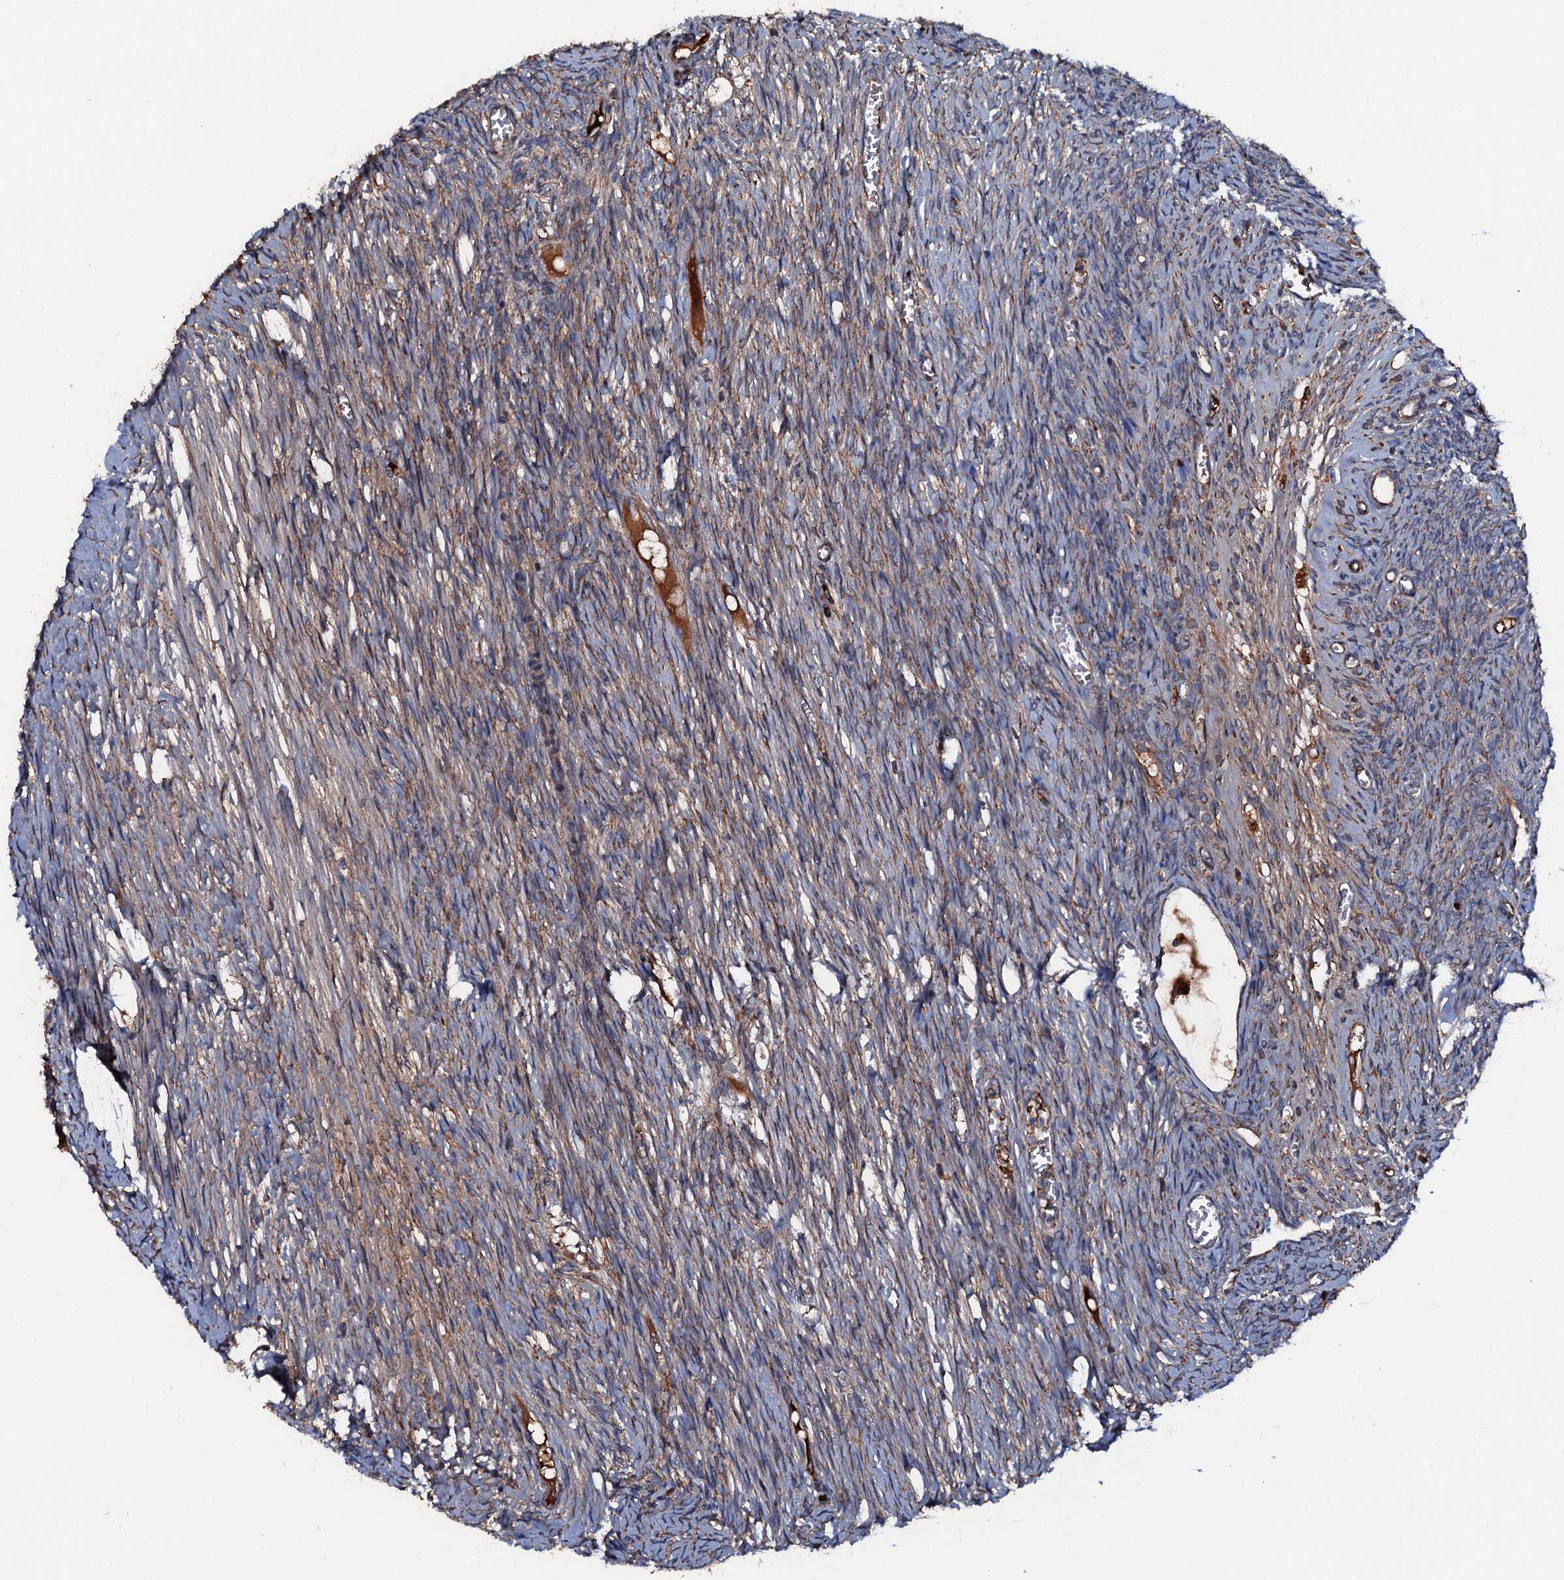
{"staining": {"intensity": "strong", "quantity": ">75%", "location": "cytoplasmic/membranous"}, "tissue": "ovary", "cell_type": "Follicle cells", "image_type": "normal", "snomed": [{"axis": "morphology", "description": "Normal tissue, NOS"}, {"axis": "topography", "description": "Ovary"}], "caption": "A photomicrograph showing strong cytoplasmic/membranous positivity in about >75% of follicle cells in unremarkable ovary, as visualized by brown immunohistochemical staining.", "gene": "NEK1", "patient": {"sex": "female", "age": 44}}